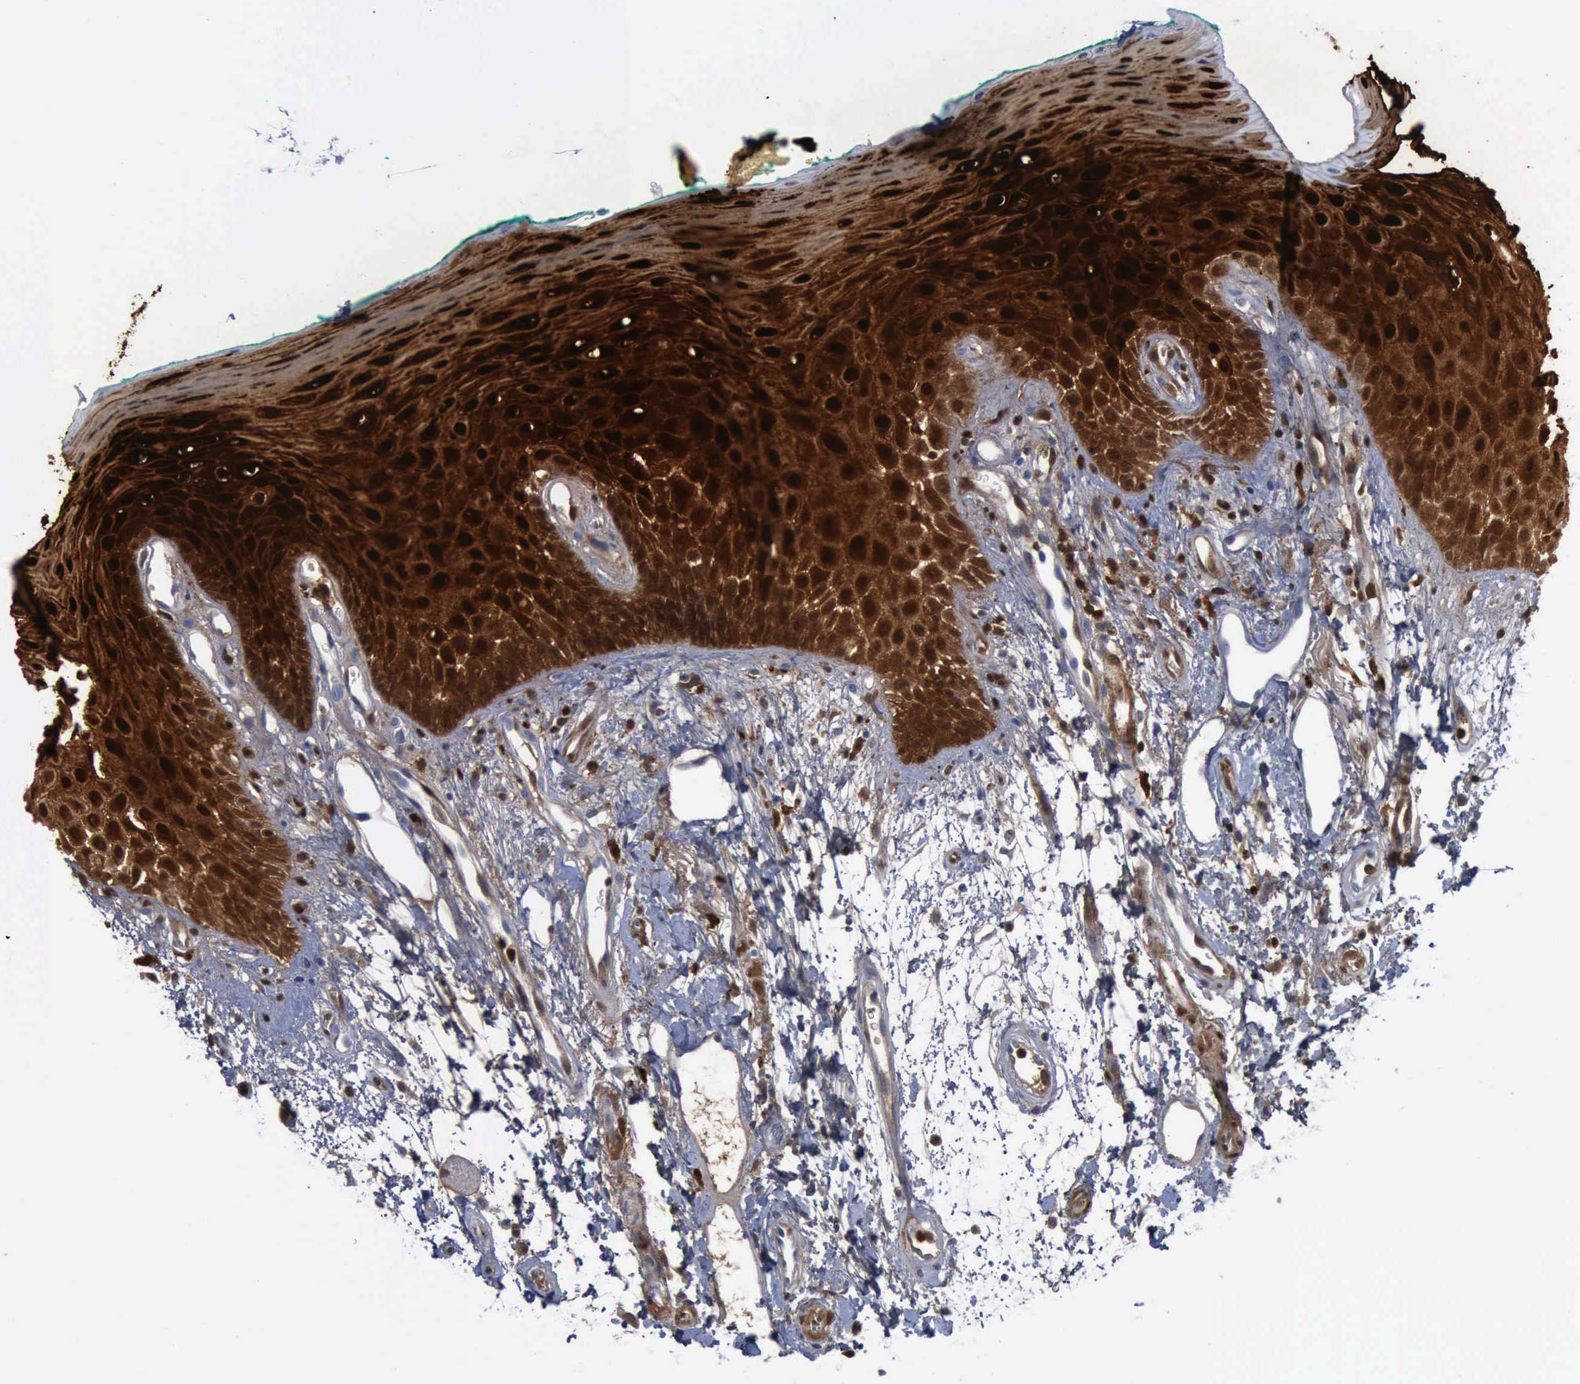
{"staining": {"intensity": "strong", "quantity": ">75%", "location": "cytoplasmic/membranous,nuclear"}, "tissue": "oral mucosa", "cell_type": "Squamous epithelial cells", "image_type": "normal", "snomed": [{"axis": "morphology", "description": "Normal tissue, NOS"}, {"axis": "morphology", "description": "Squamous cell carcinoma, NOS"}, {"axis": "topography", "description": "Skeletal muscle"}, {"axis": "topography", "description": "Oral tissue"}, {"axis": "topography", "description": "Head-Neck"}], "caption": "Protein staining shows strong cytoplasmic/membranous,nuclear positivity in about >75% of squamous epithelial cells in unremarkable oral mucosa.", "gene": "CSTA", "patient": {"sex": "female", "age": 84}}